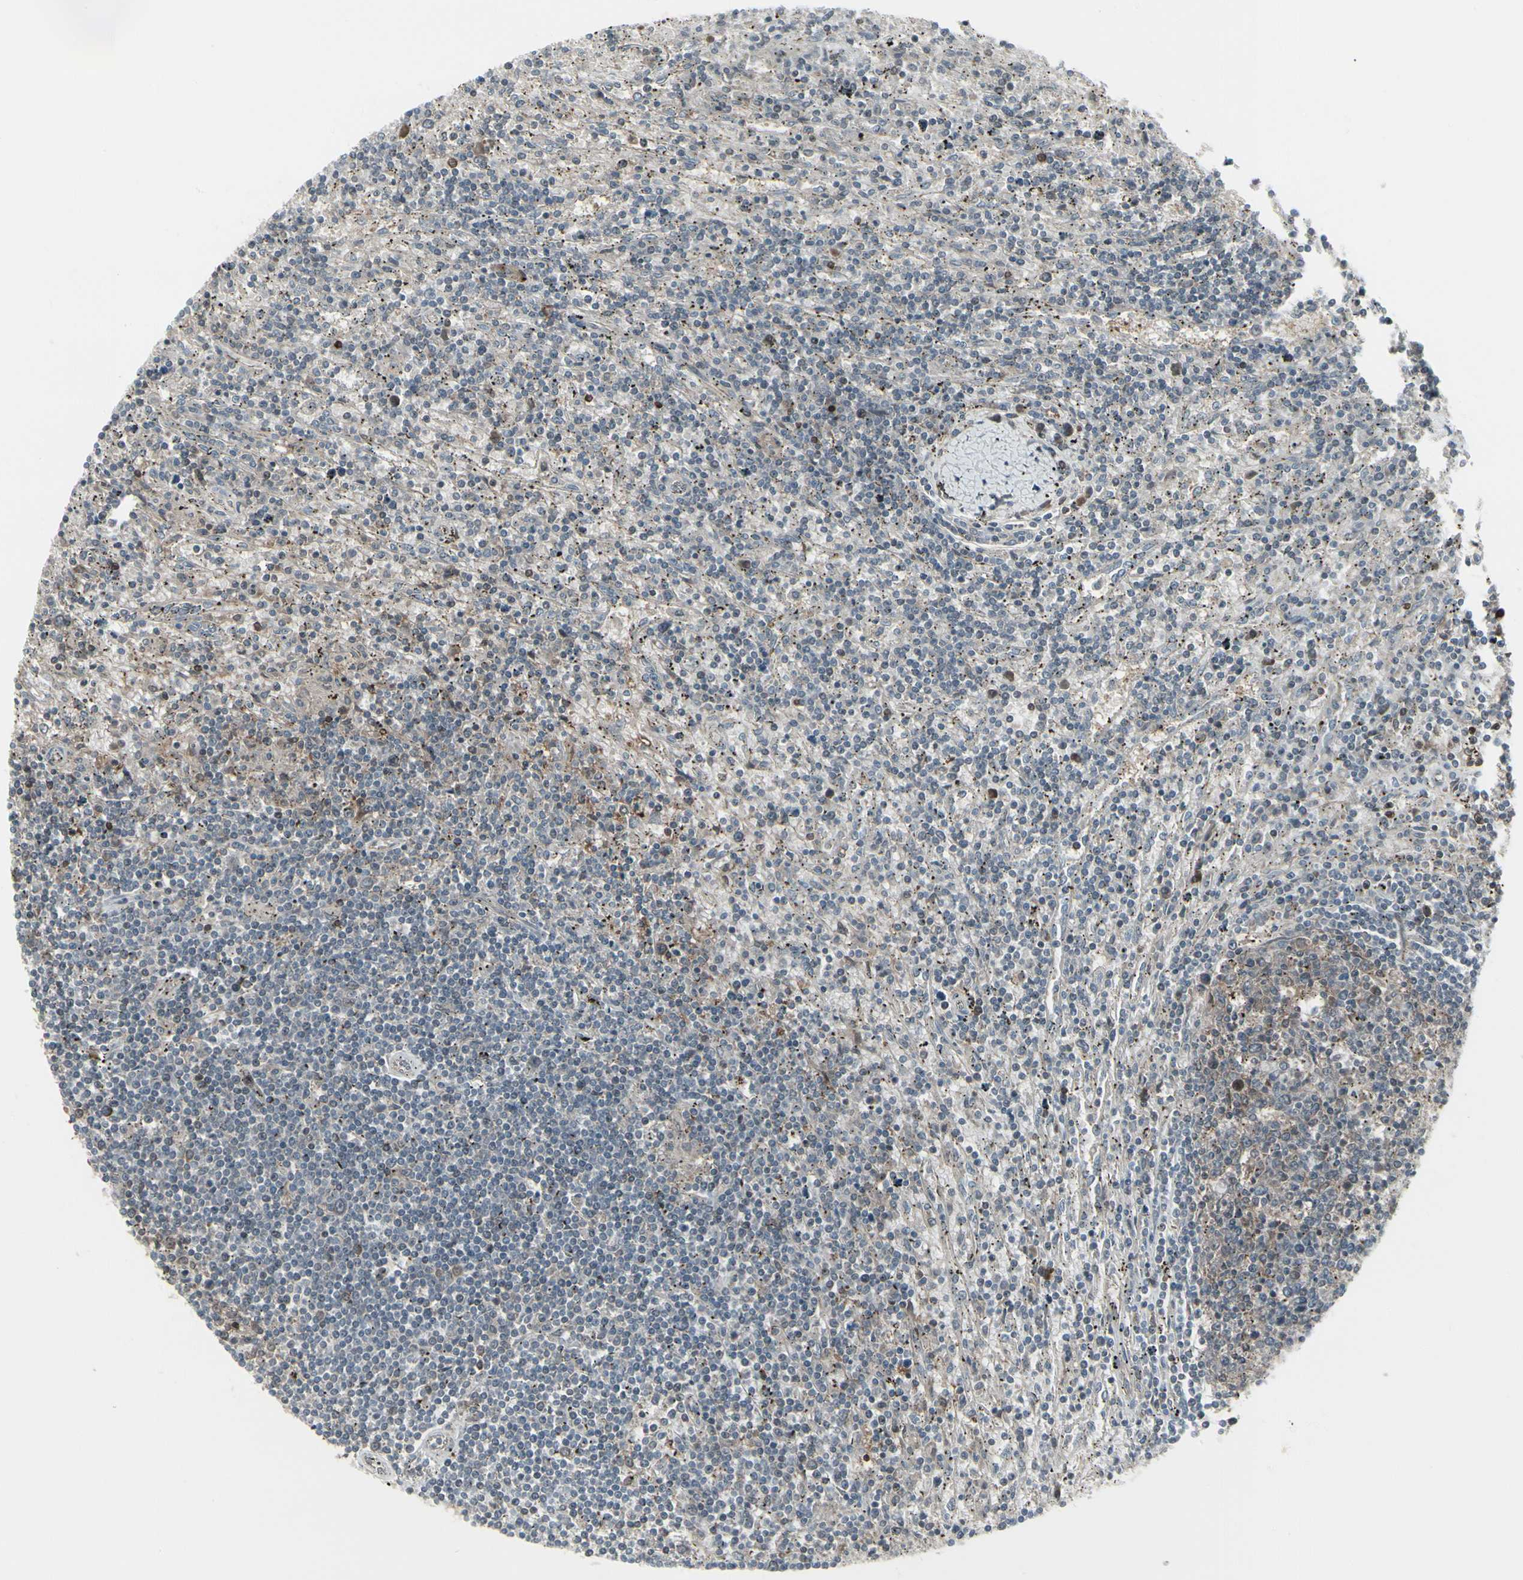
{"staining": {"intensity": "weak", "quantity": "<25%", "location": "cytoplasmic/membranous"}, "tissue": "lymphoma", "cell_type": "Tumor cells", "image_type": "cancer", "snomed": [{"axis": "morphology", "description": "Malignant lymphoma, non-Hodgkin's type, Low grade"}, {"axis": "topography", "description": "Spleen"}], "caption": "Tumor cells show no significant staining in lymphoma.", "gene": "IGFBP6", "patient": {"sex": "male", "age": 76}}